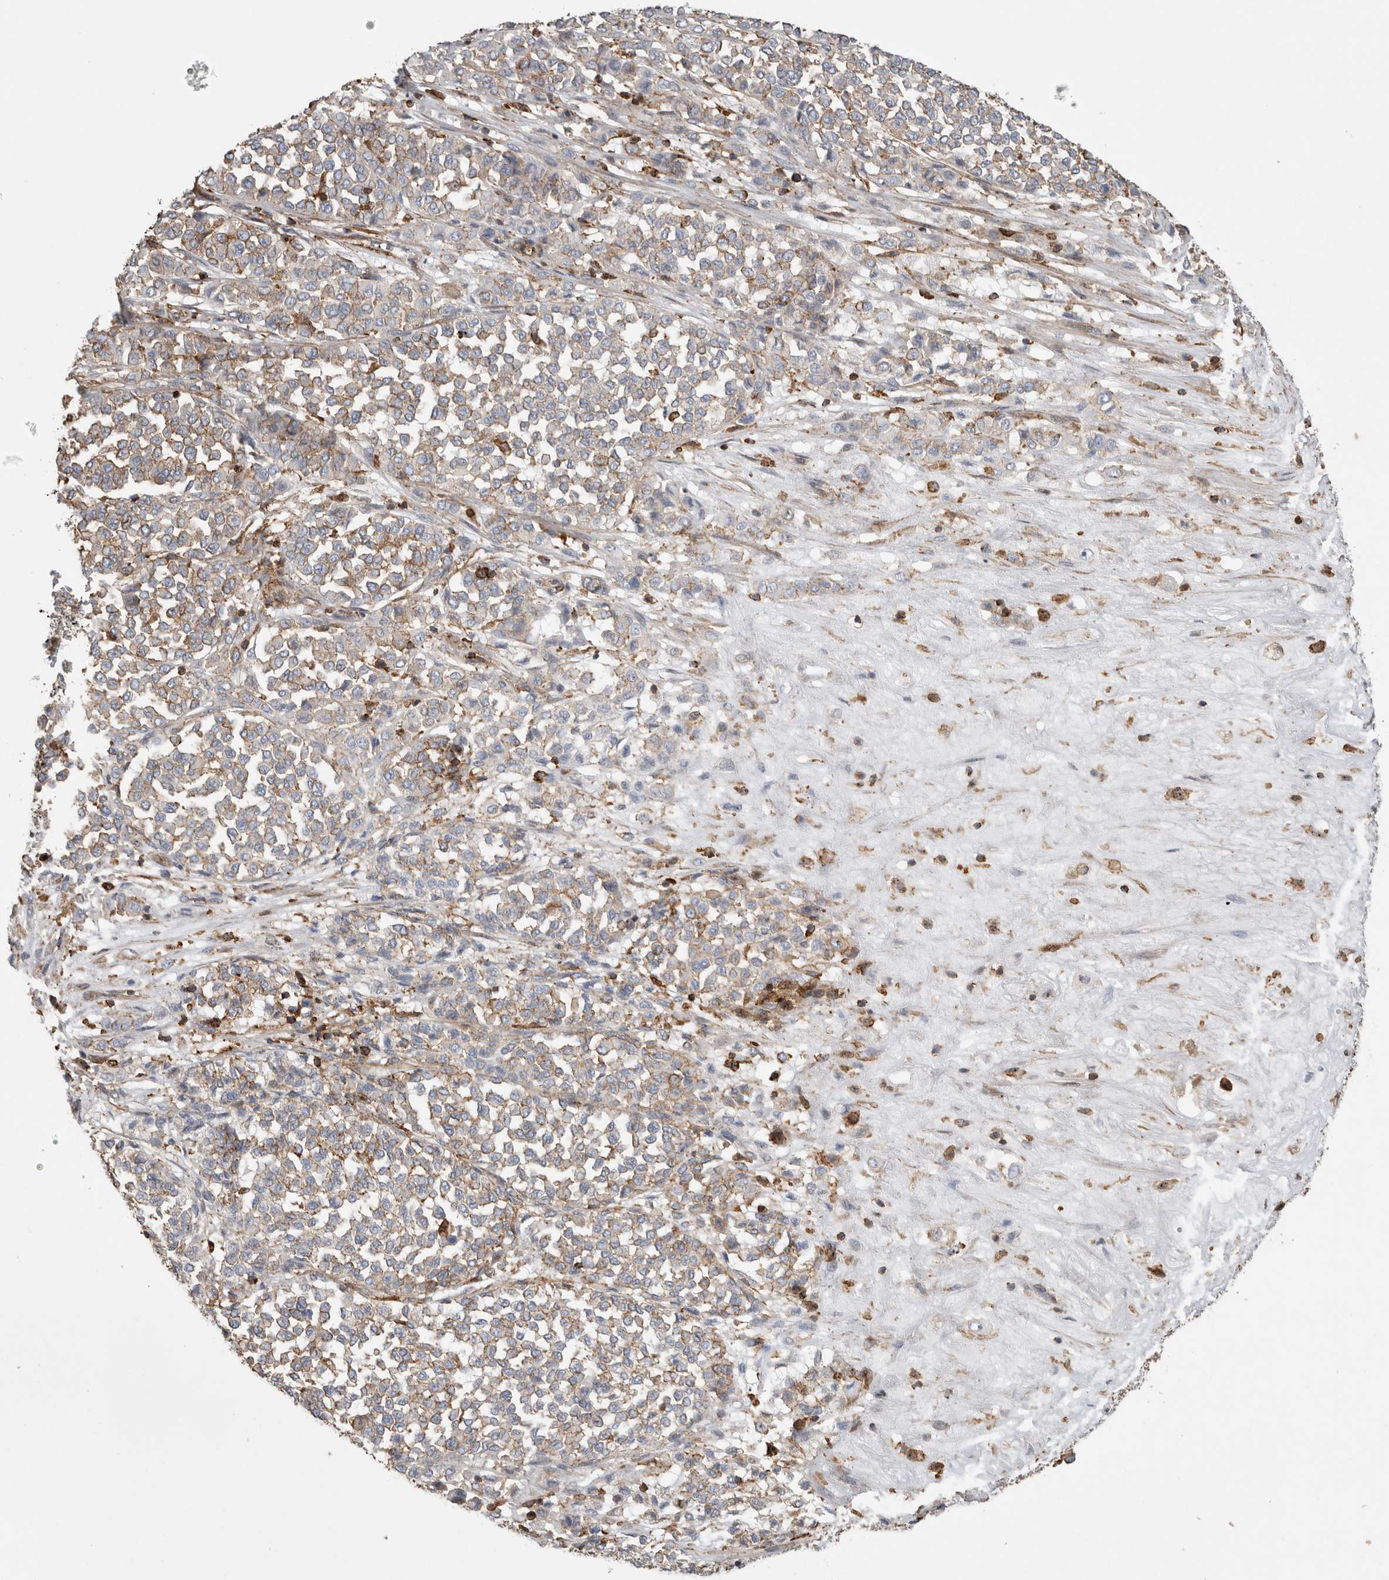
{"staining": {"intensity": "moderate", "quantity": "<25%", "location": "cytoplasmic/membranous"}, "tissue": "melanoma", "cell_type": "Tumor cells", "image_type": "cancer", "snomed": [{"axis": "morphology", "description": "Malignant melanoma, Metastatic site"}, {"axis": "topography", "description": "Pancreas"}], "caption": "Immunohistochemistry (IHC) staining of malignant melanoma (metastatic site), which reveals low levels of moderate cytoplasmic/membranous staining in about <25% of tumor cells indicating moderate cytoplasmic/membranous protein positivity. The staining was performed using DAB (3,3'-diaminobenzidine) (brown) for protein detection and nuclei were counterstained in hematoxylin (blue).", "gene": "GPER1", "patient": {"sex": "female", "age": 30}}